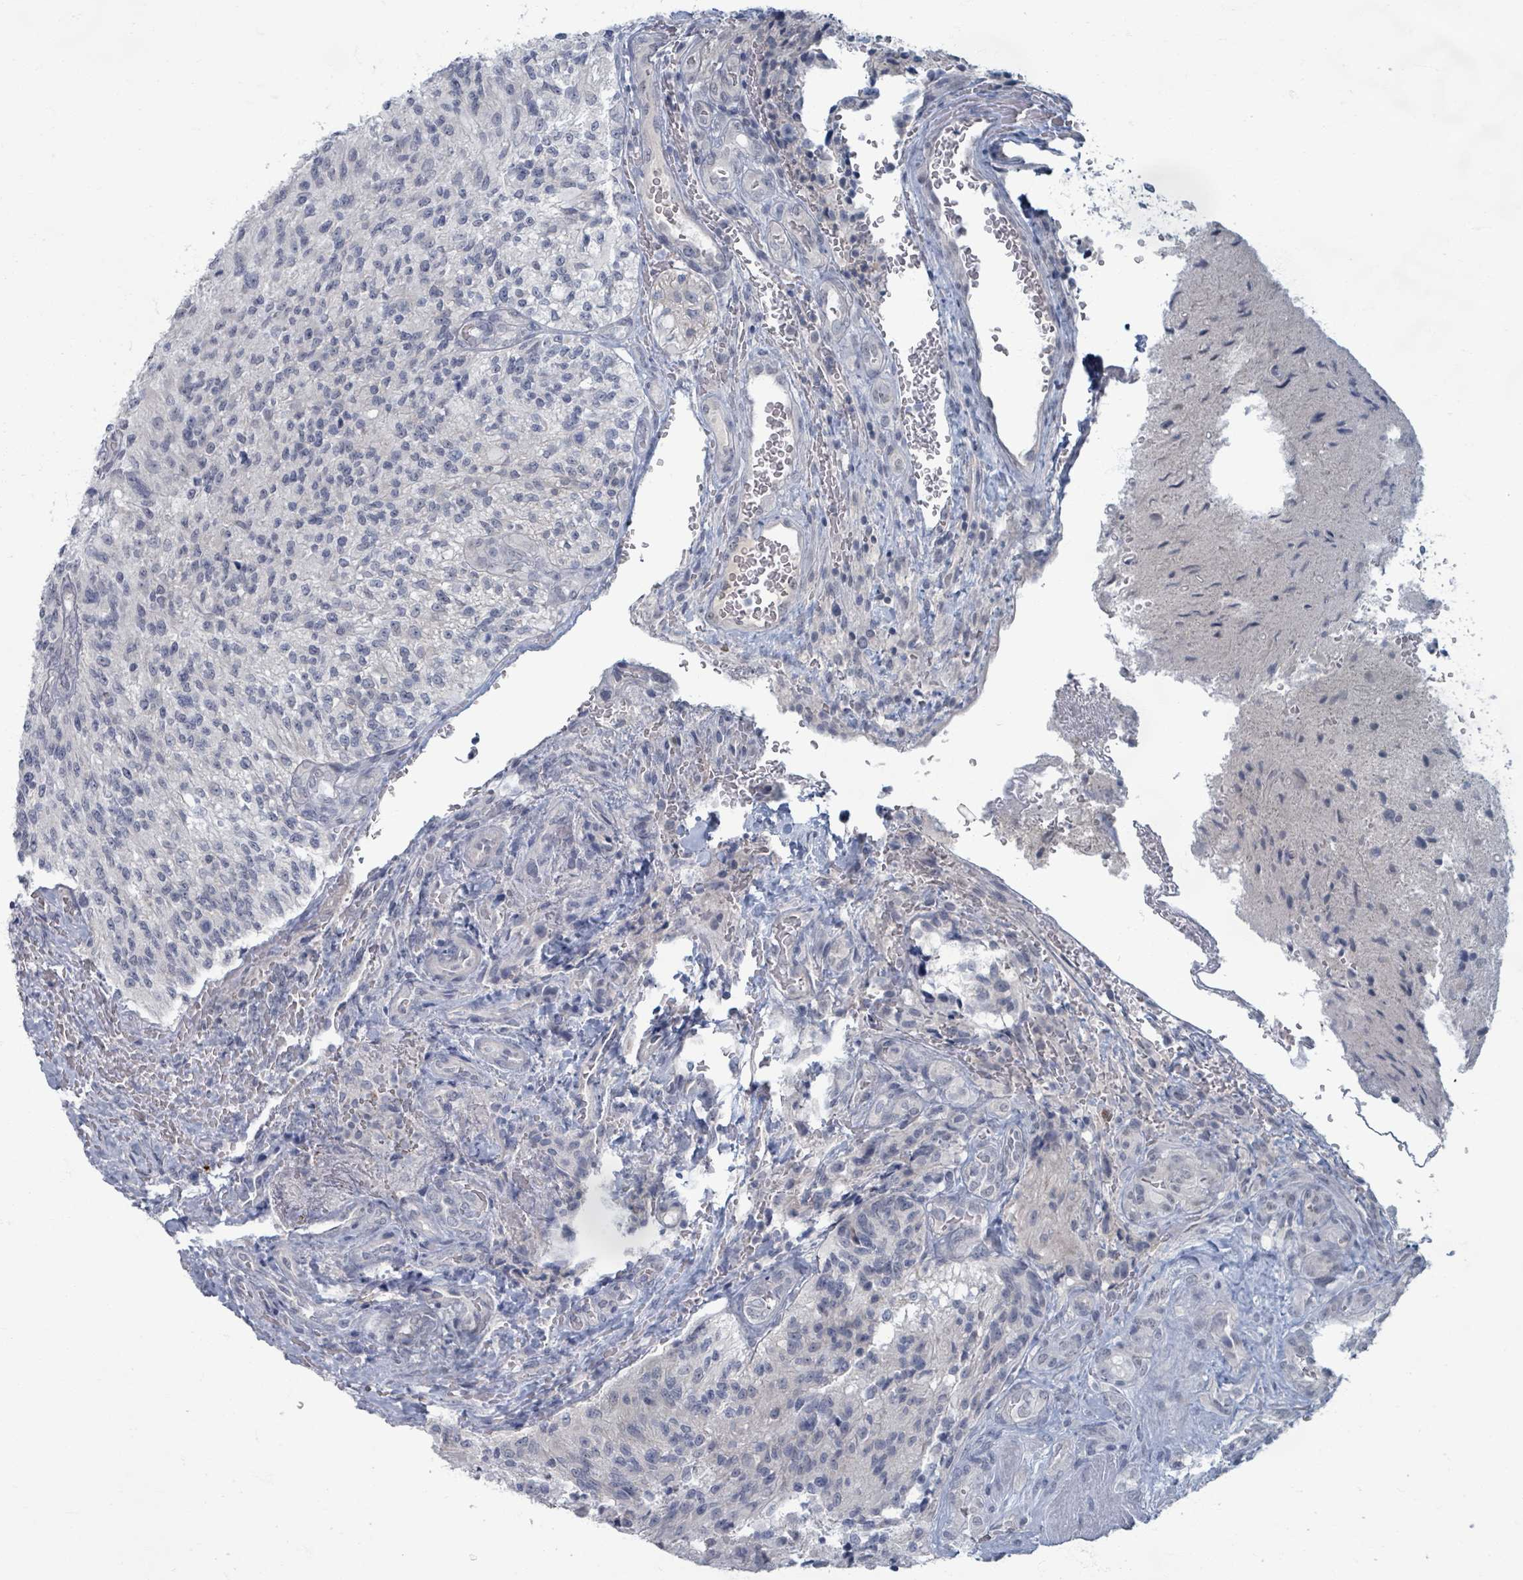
{"staining": {"intensity": "negative", "quantity": "none", "location": "none"}, "tissue": "glioma", "cell_type": "Tumor cells", "image_type": "cancer", "snomed": [{"axis": "morphology", "description": "Normal tissue, NOS"}, {"axis": "morphology", "description": "Glioma, malignant, High grade"}, {"axis": "topography", "description": "Cerebral cortex"}], "caption": "The photomicrograph exhibits no staining of tumor cells in glioma.", "gene": "WNT11", "patient": {"sex": "male", "age": 56}}